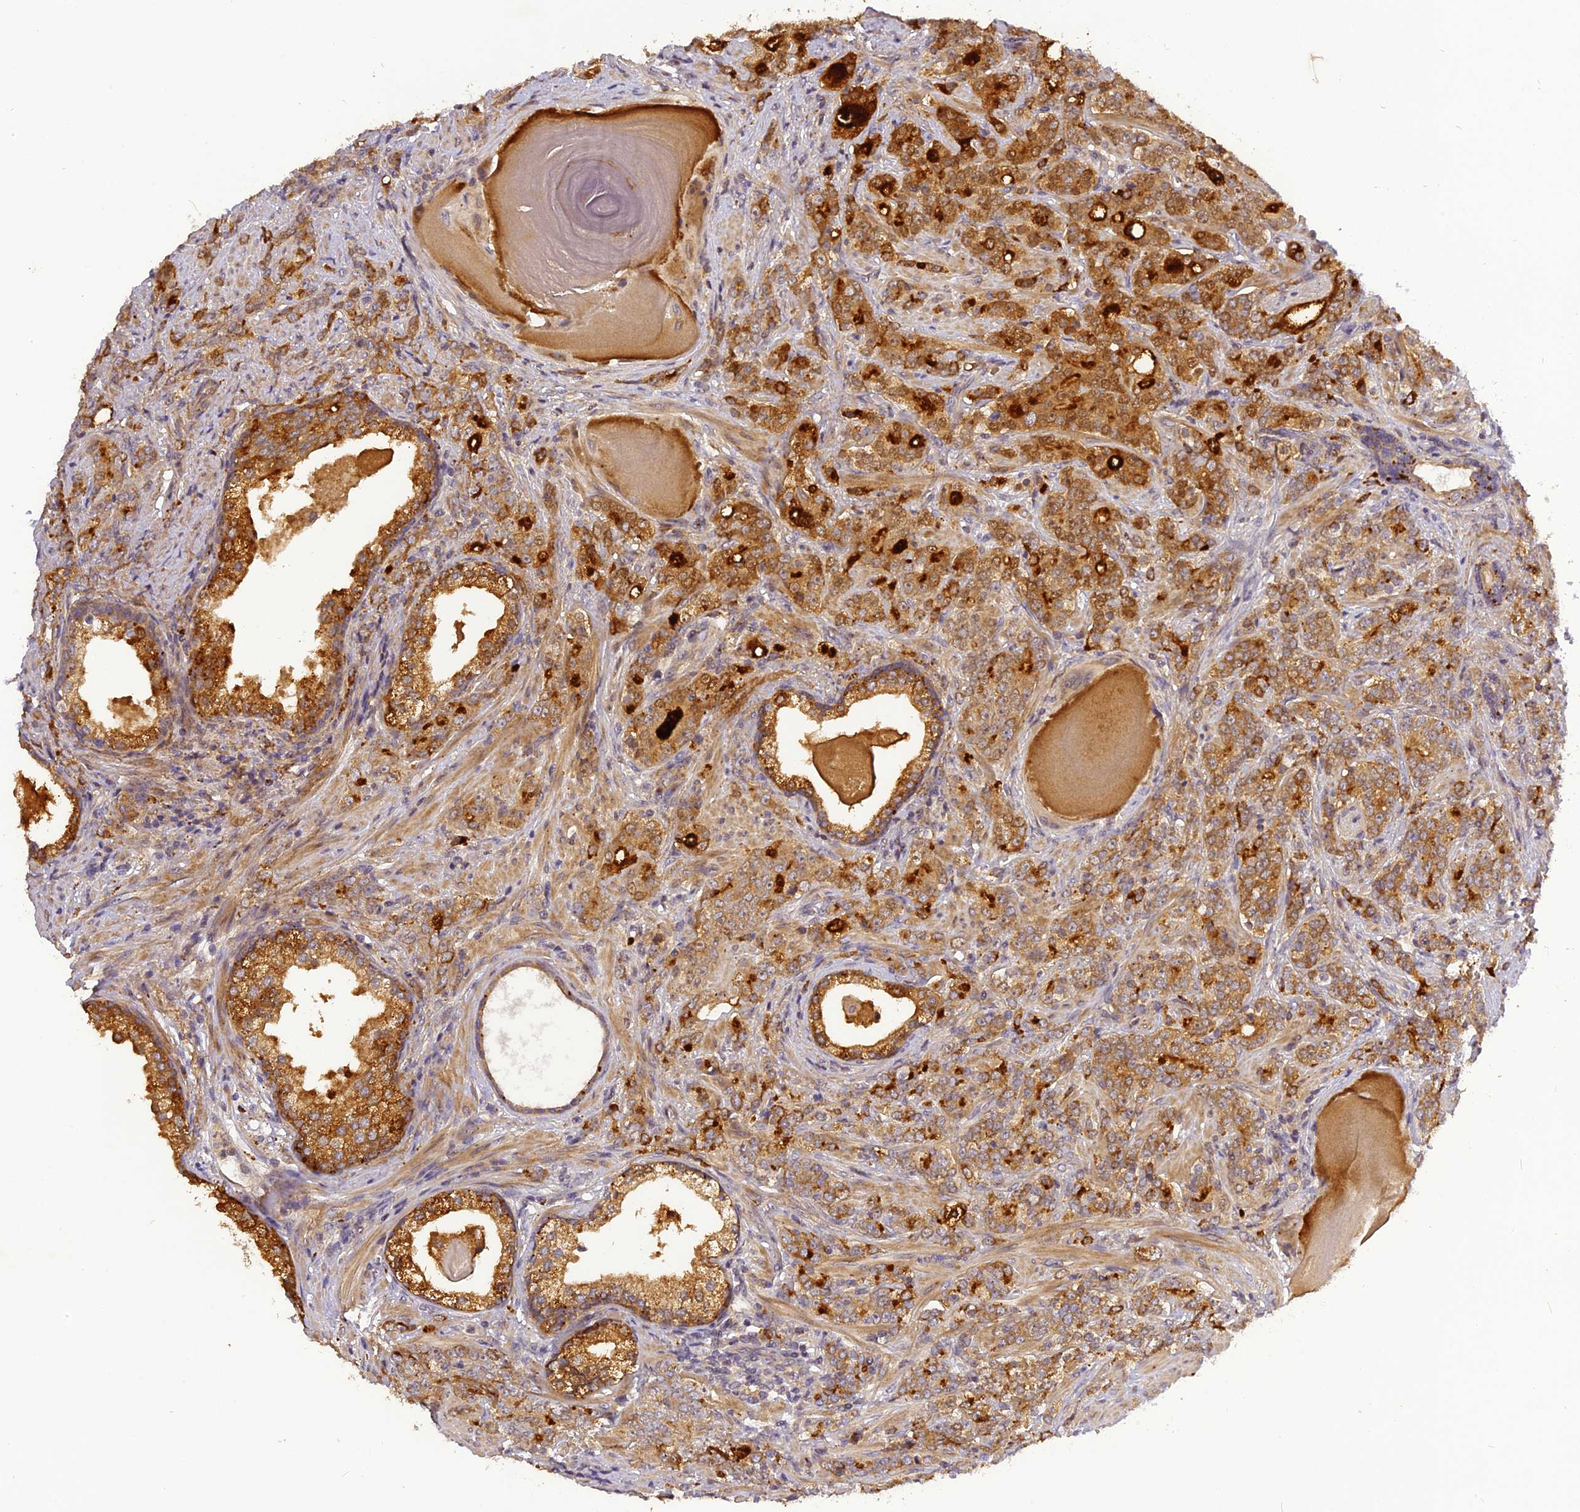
{"staining": {"intensity": "moderate", "quantity": ">75%", "location": "cytoplasmic/membranous"}, "tissue": "prostate cancer", "cell_type": "Tumor cells", "image_type": "cancer", "snomed": [{"axis": "morphology", "description": "Adenocarcinoma, High grade"}, {"axis": "topography", "description": "Prostate"}], "caption": "There is medium levels of moderate cytoplasmic/membranous positivity in tumor cells of adenocarcinoma (high-grade) (prostate), as demonstrated by immunohistochemical staining (brown color).", "gene": "FNIP2", "patient": {"sex": "male", "age": 64}}